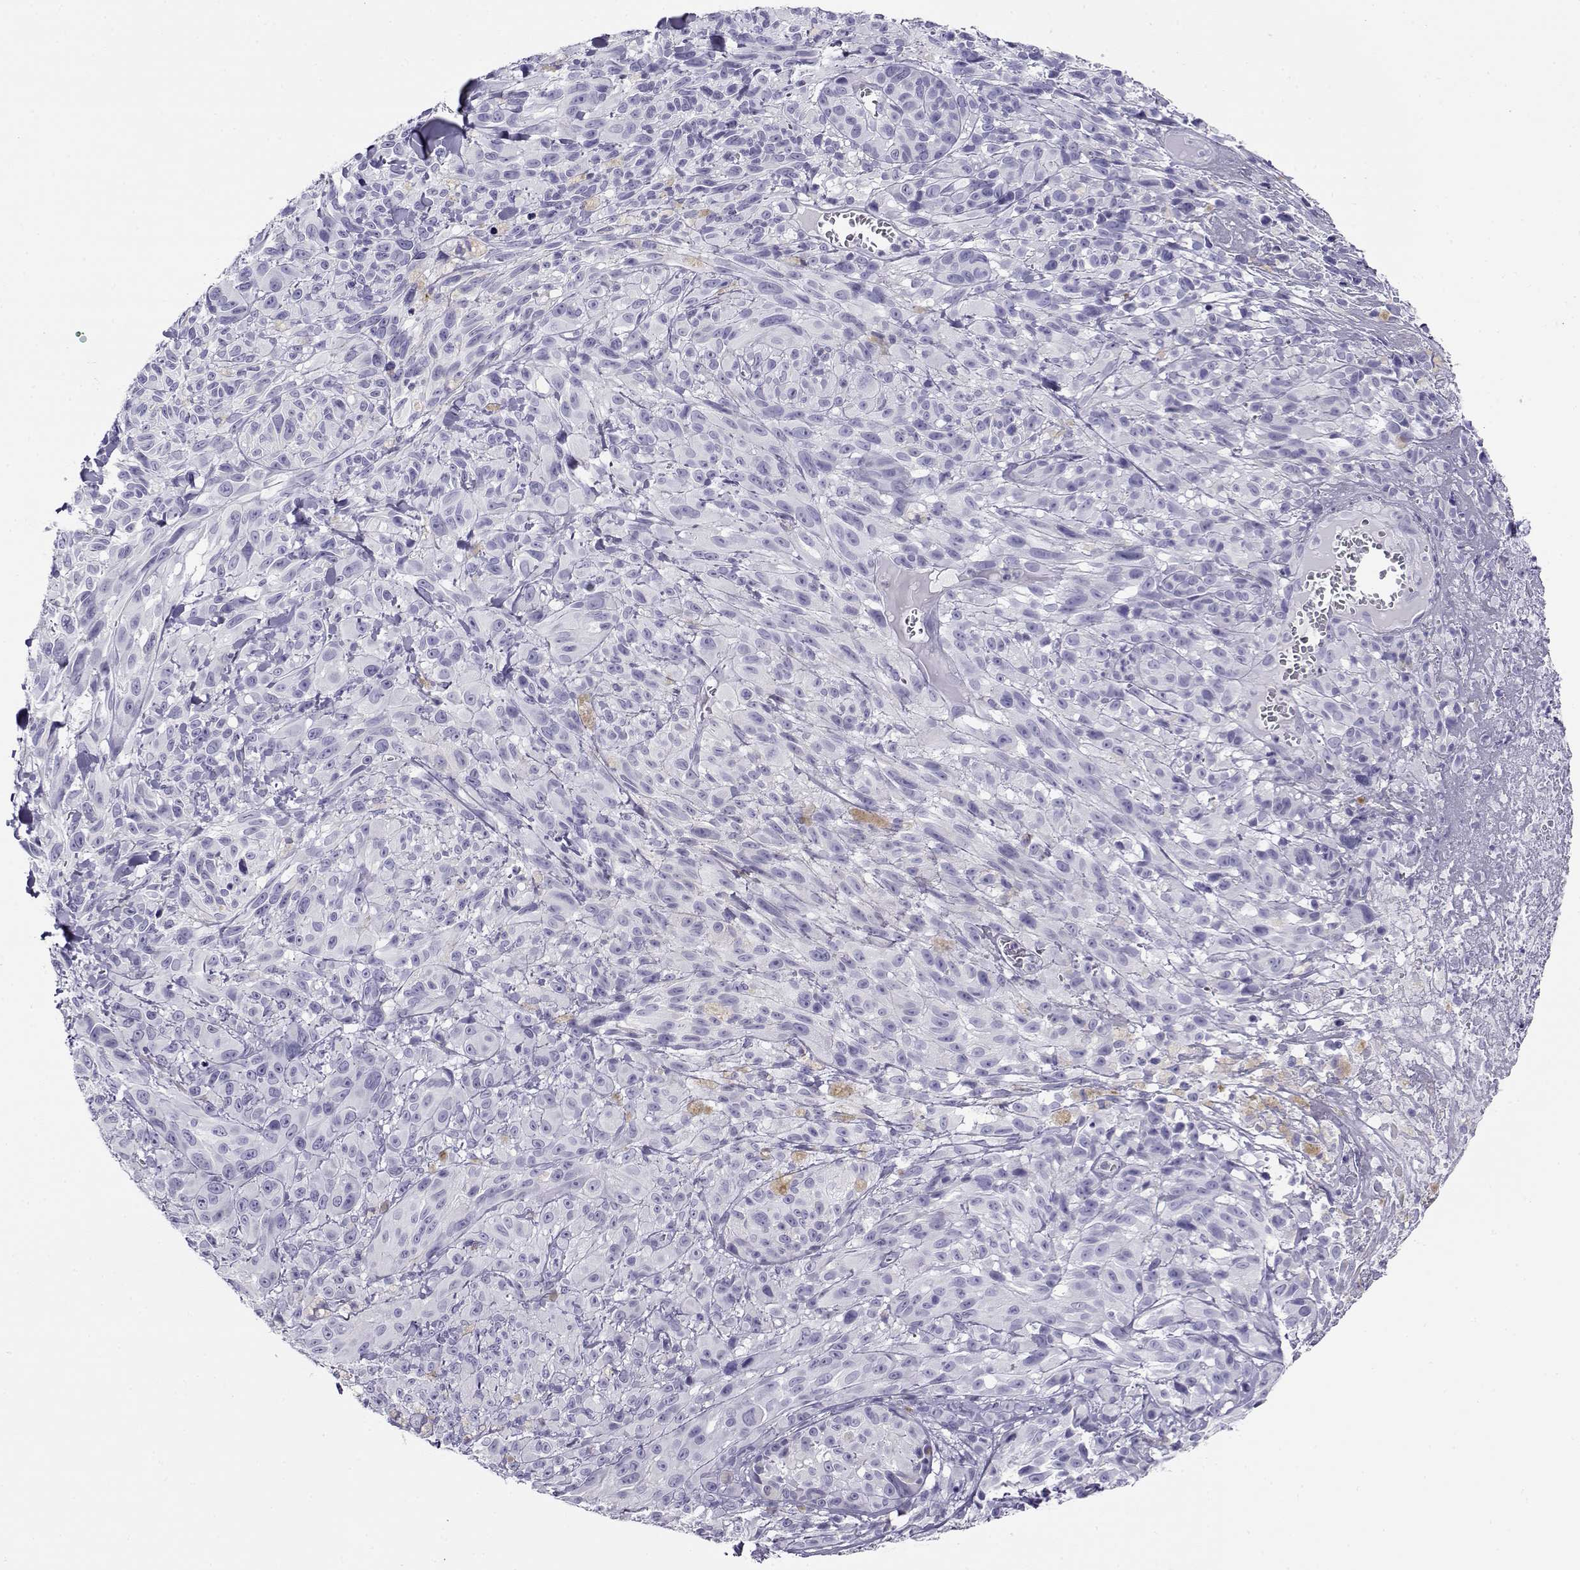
{"staining": {"intensity": "negative", "quantity": "none", "location": "none"}, "tissue": "melanoma", "cell_type": "Tumor cells", "image_type": "cancer", "snomed": [{"axis": "morphology", "description": "Malignant melanoma, NOS"}, {"axis": "topography", "description": "Skin"}], "caption": "Tumor cells are negative for brown protein staining in melanoma.", "gene": "RHOXF2", "patient": {"sex": "male", "age": 83}}